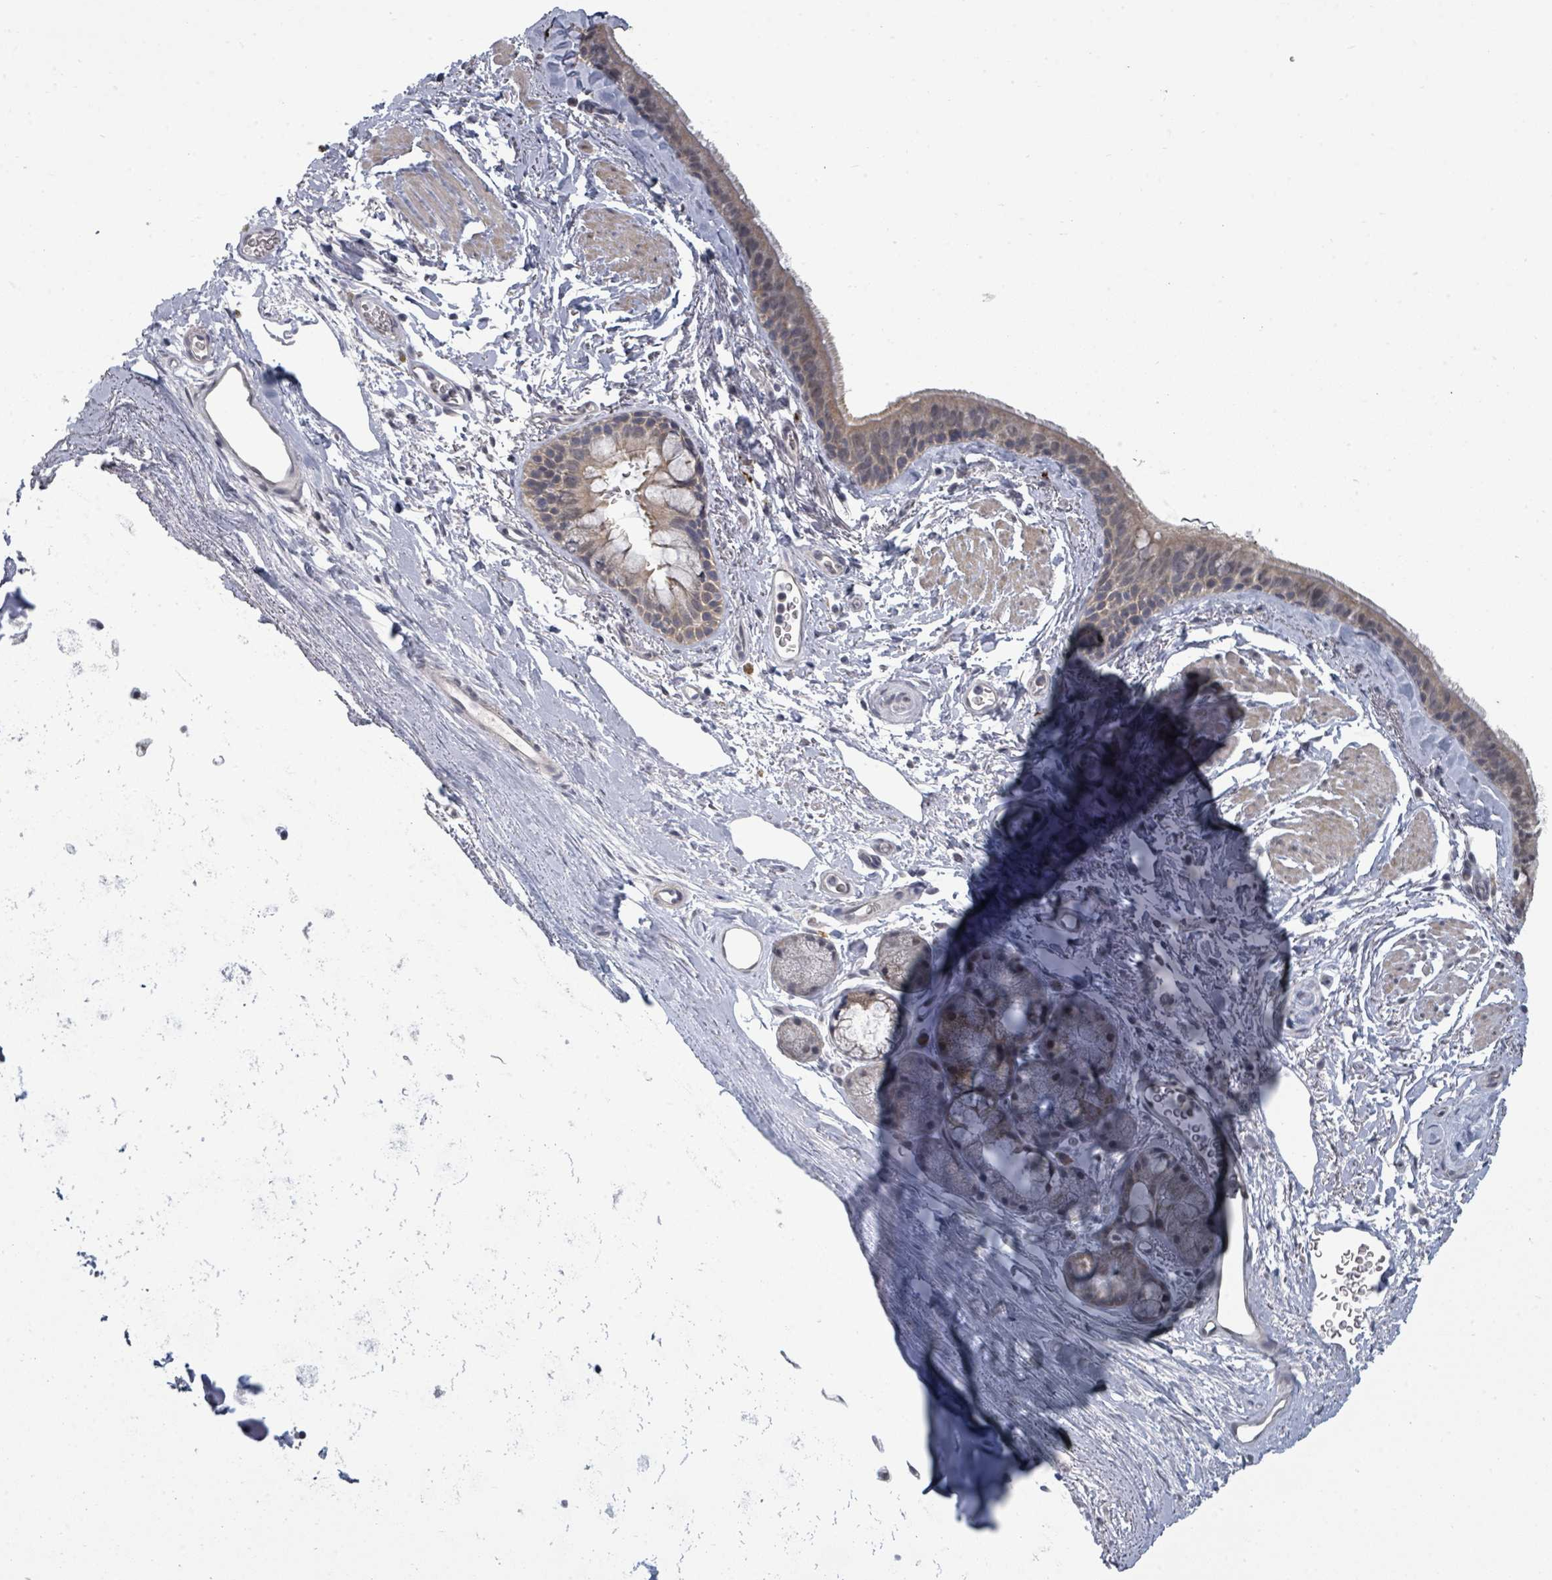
{"staining": {"intensity": "weak", "quantity": "25%-75%", "location": "cytoplasmic/membranous"}, "tissue": "bronchus", "cell_type": "Respiratory epithelial cells", "image_type": "normal", "snomed": [{"axis": "morphology", "description": "Normal tissue, NOS"}, {"axis": "topography", "description": "Lymph node"}, {"axis": "topography", "description": "Cartilage tissue"}, {"axis": "topography", "description": "Bronchus"}], "caption": "IHC staining of benign bronchus, which reveals low levels of weak cytoplasmic/membranous positivity in approximately 25%-75% of respiratory epithelial cells indicating weak cytoplasmic/membranous protein staining. The staining was performed using DAB (3,3'-diaminobenzidine) (brown) for protein detection and nuclei were counterstained in hematoxylin (blue).", "gene": "ASB12", "patient": {"sex": "female", "age": 70}}